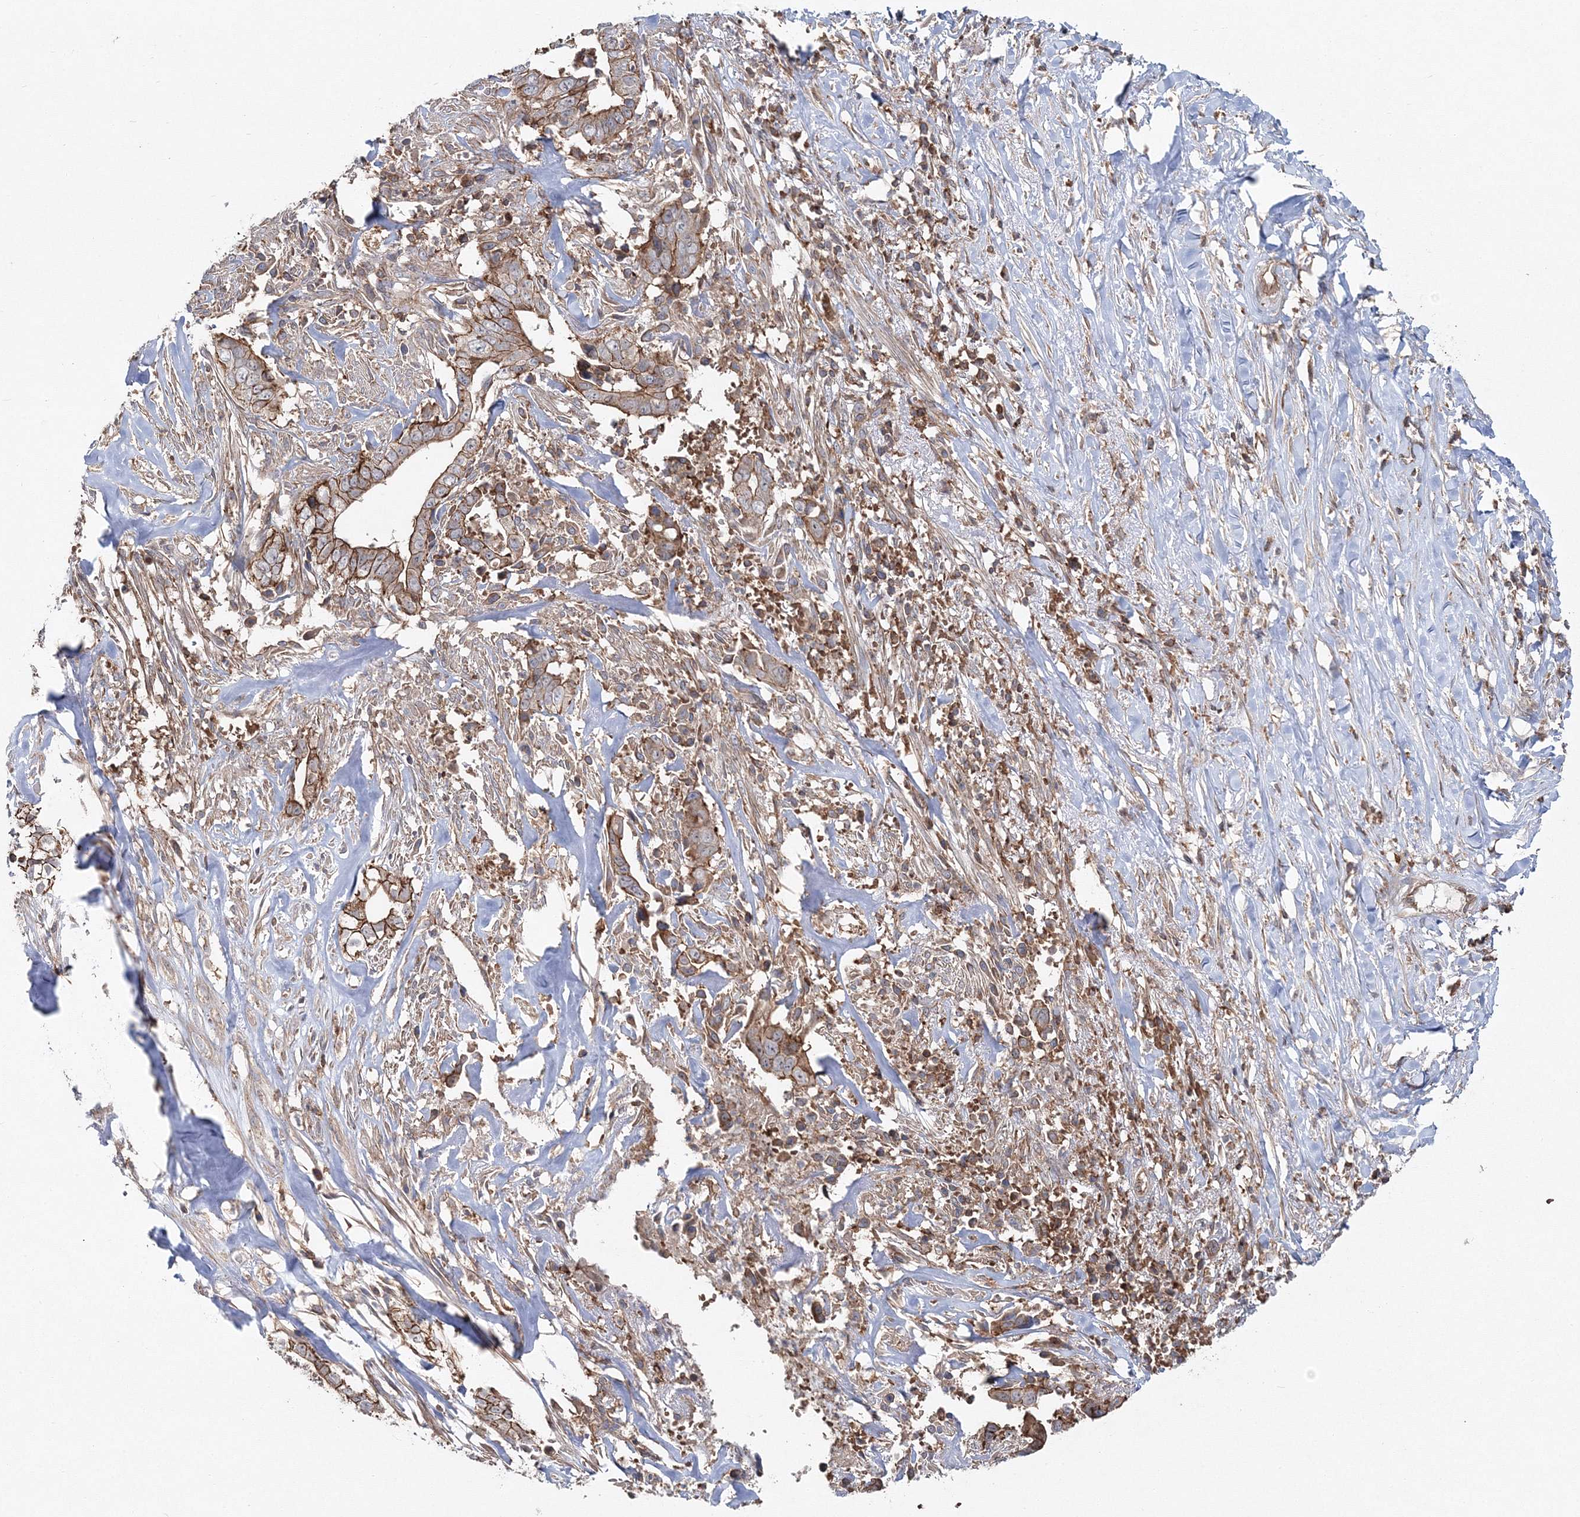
{"staining": {"intensity": "moderate", "quantity": ">75%", "location": "cytoplasmic/membranous"}, "tissue": "liver cancer", "cell_type": "Tumor cells", "image_type": "cancer", "snomed": [{"axis": "morphology", "description": "Cholangiocarcinoma"}, {"axis": "topography", "description": "Liver"}], "caption": "Immunohistochemistry micrograph of liver cancer stained for a protein (brown), which shows medium levels of moderate cytoplasmic/membranous positivity in about >75% of tumor cells.", "gene": "PCBD2", "patient": {"sex": "female", "age": 79}}